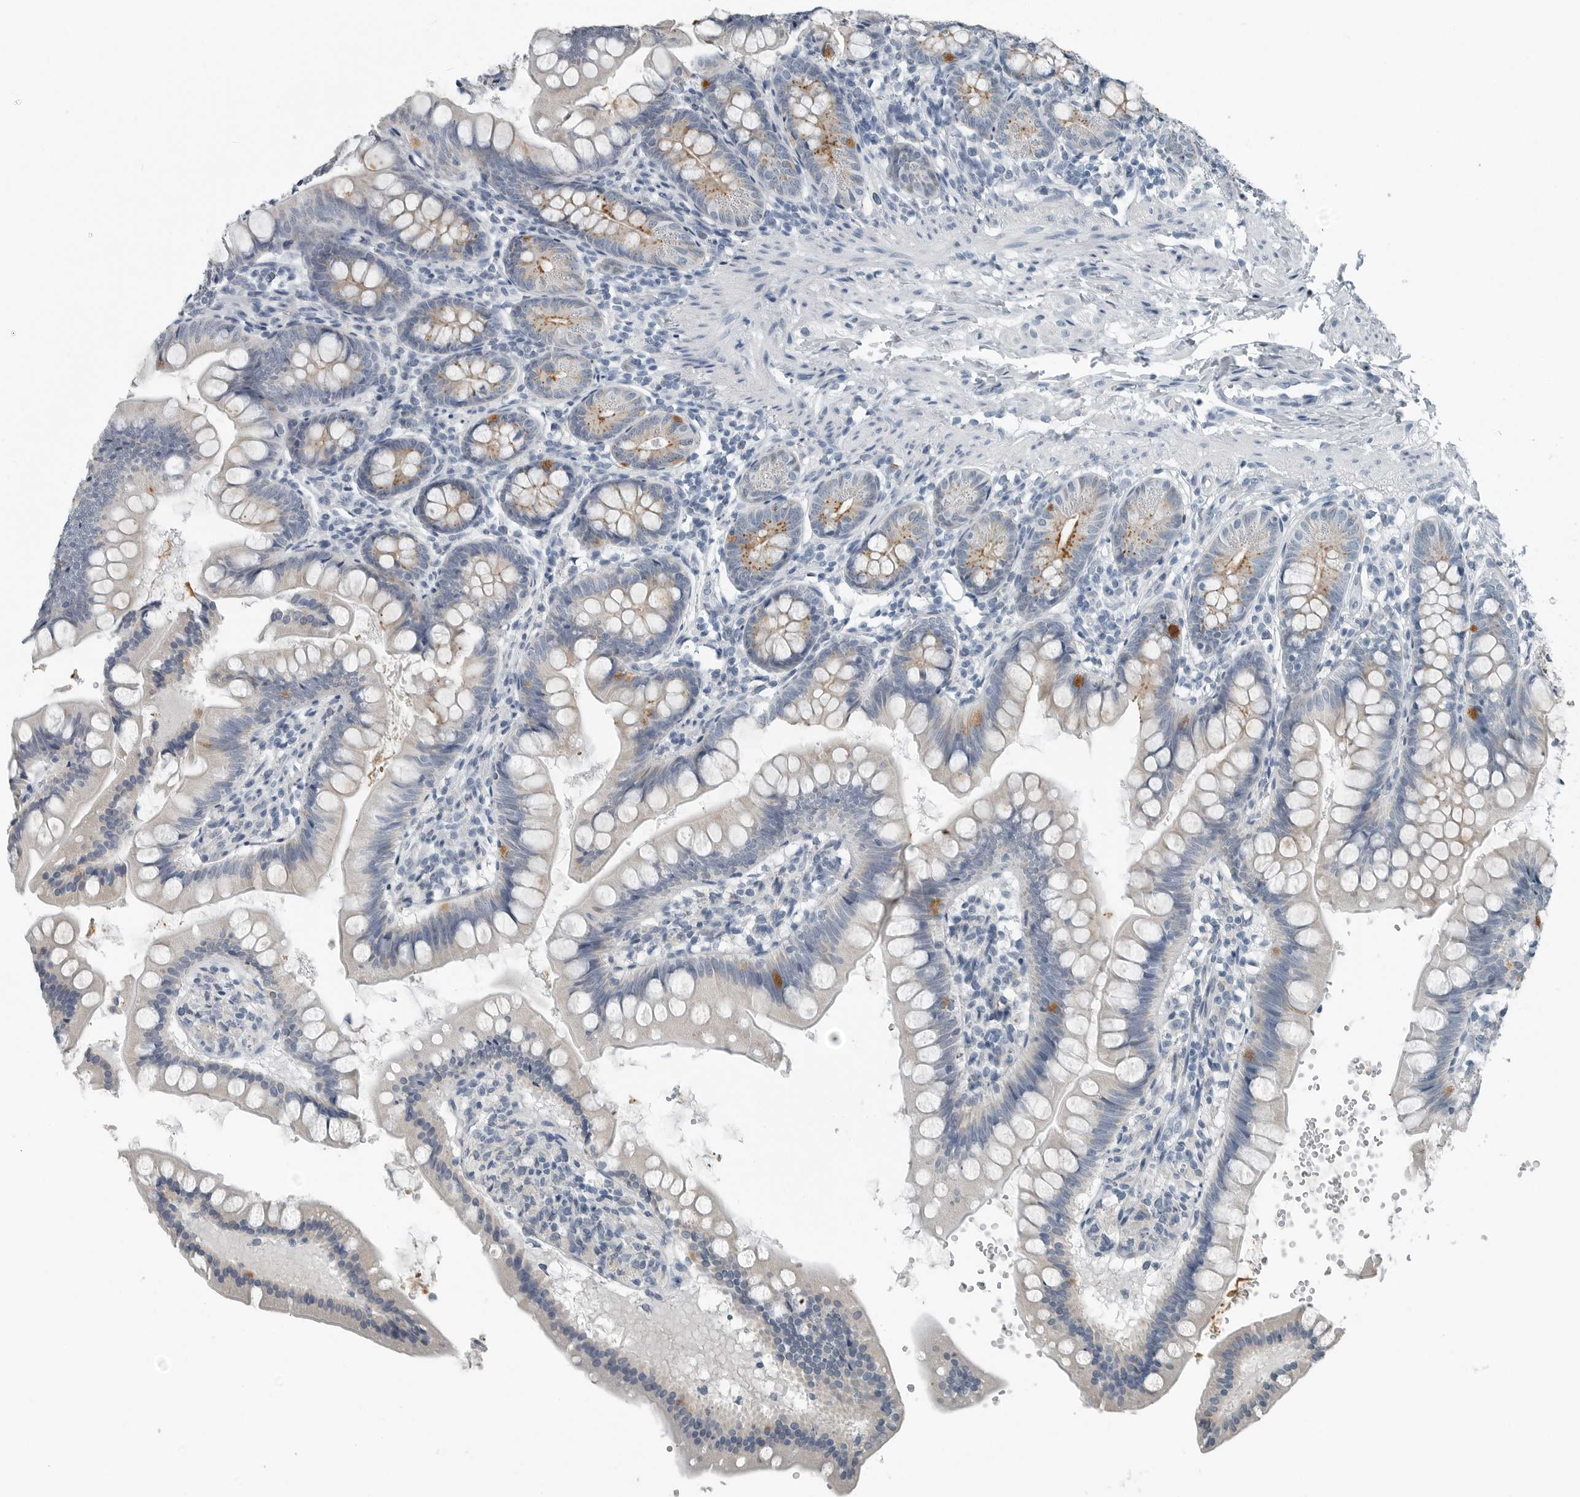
{"staining": {"intensity": "moderate", "quantity": "<25%", "location": "cytoplasmic/membranous"}, "tissue": "small intestine", "cell_type": "Glandular cells", "image_type": "normal", "snomed": [{"axis": "morphology", "description": "Normal tissue, NOS"}, {"axis": "topography", "description": "Small intestine"}], "caption": "Glandular cells demonstrate moderate cytoplasmic/membranous positivity in approximately <25% of cells in unremarkable small intestine.", "gene": "ZPBP2", "patient": {"sex": "male", "age": 7}}